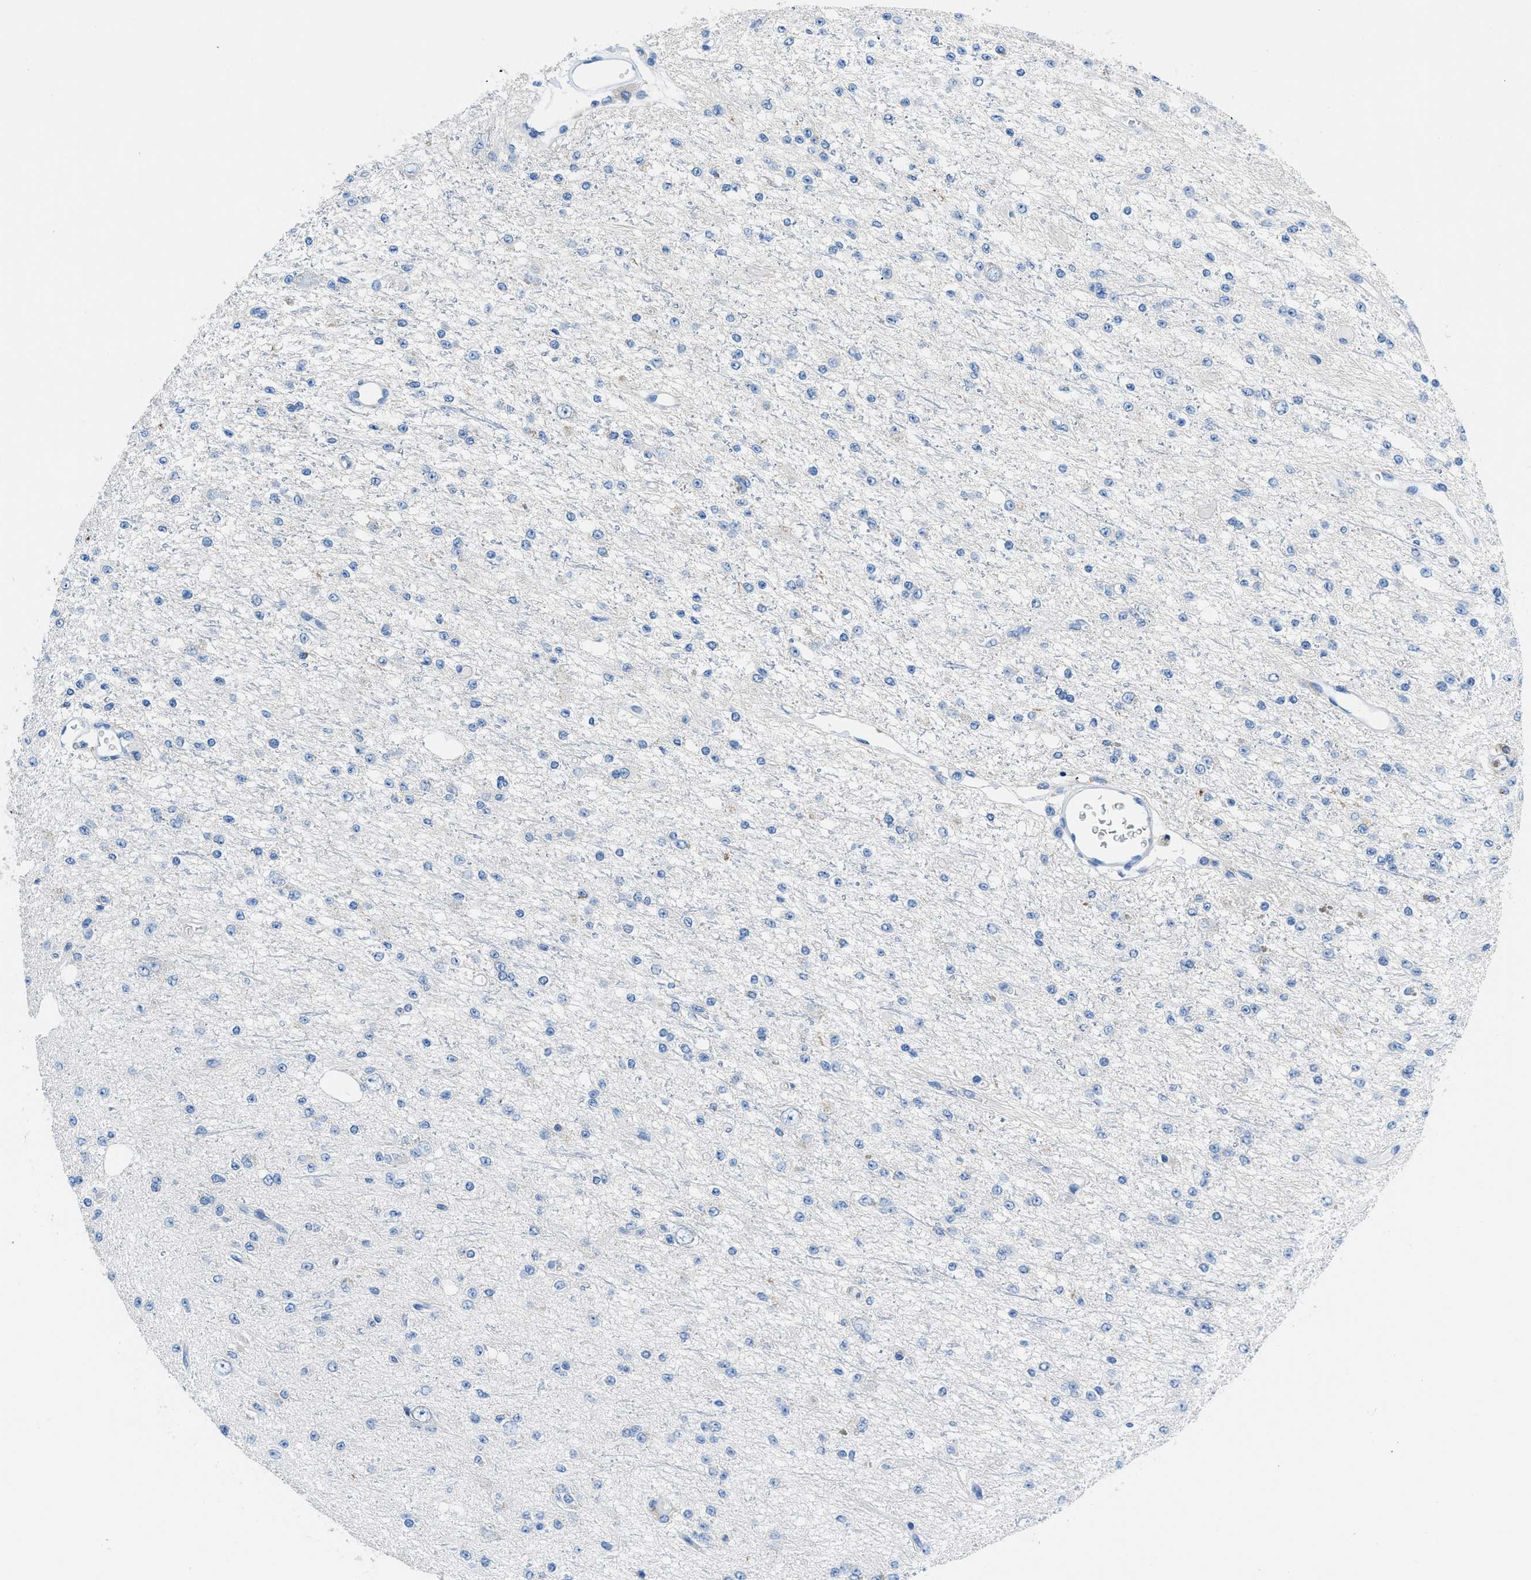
{"staining": {"intensity": "negative", "quantity": "none", "location": "none"}, "tissue": "glioma", "cell_type": "Tumor cells", "image_type": "cancer", "snomed": [{"axis": "morphology", "description": "Glioma, malignant, Low grade"}, {"axis": "topography", "description": "Brain"}], "caption": "High power microscopy micrograph of an IHC histopathology image of low-grade glioma (malignant), revealing no significant expression in tumor cells.", "gene": "NEB", "patient": {"sex": "male", "age": 38}}